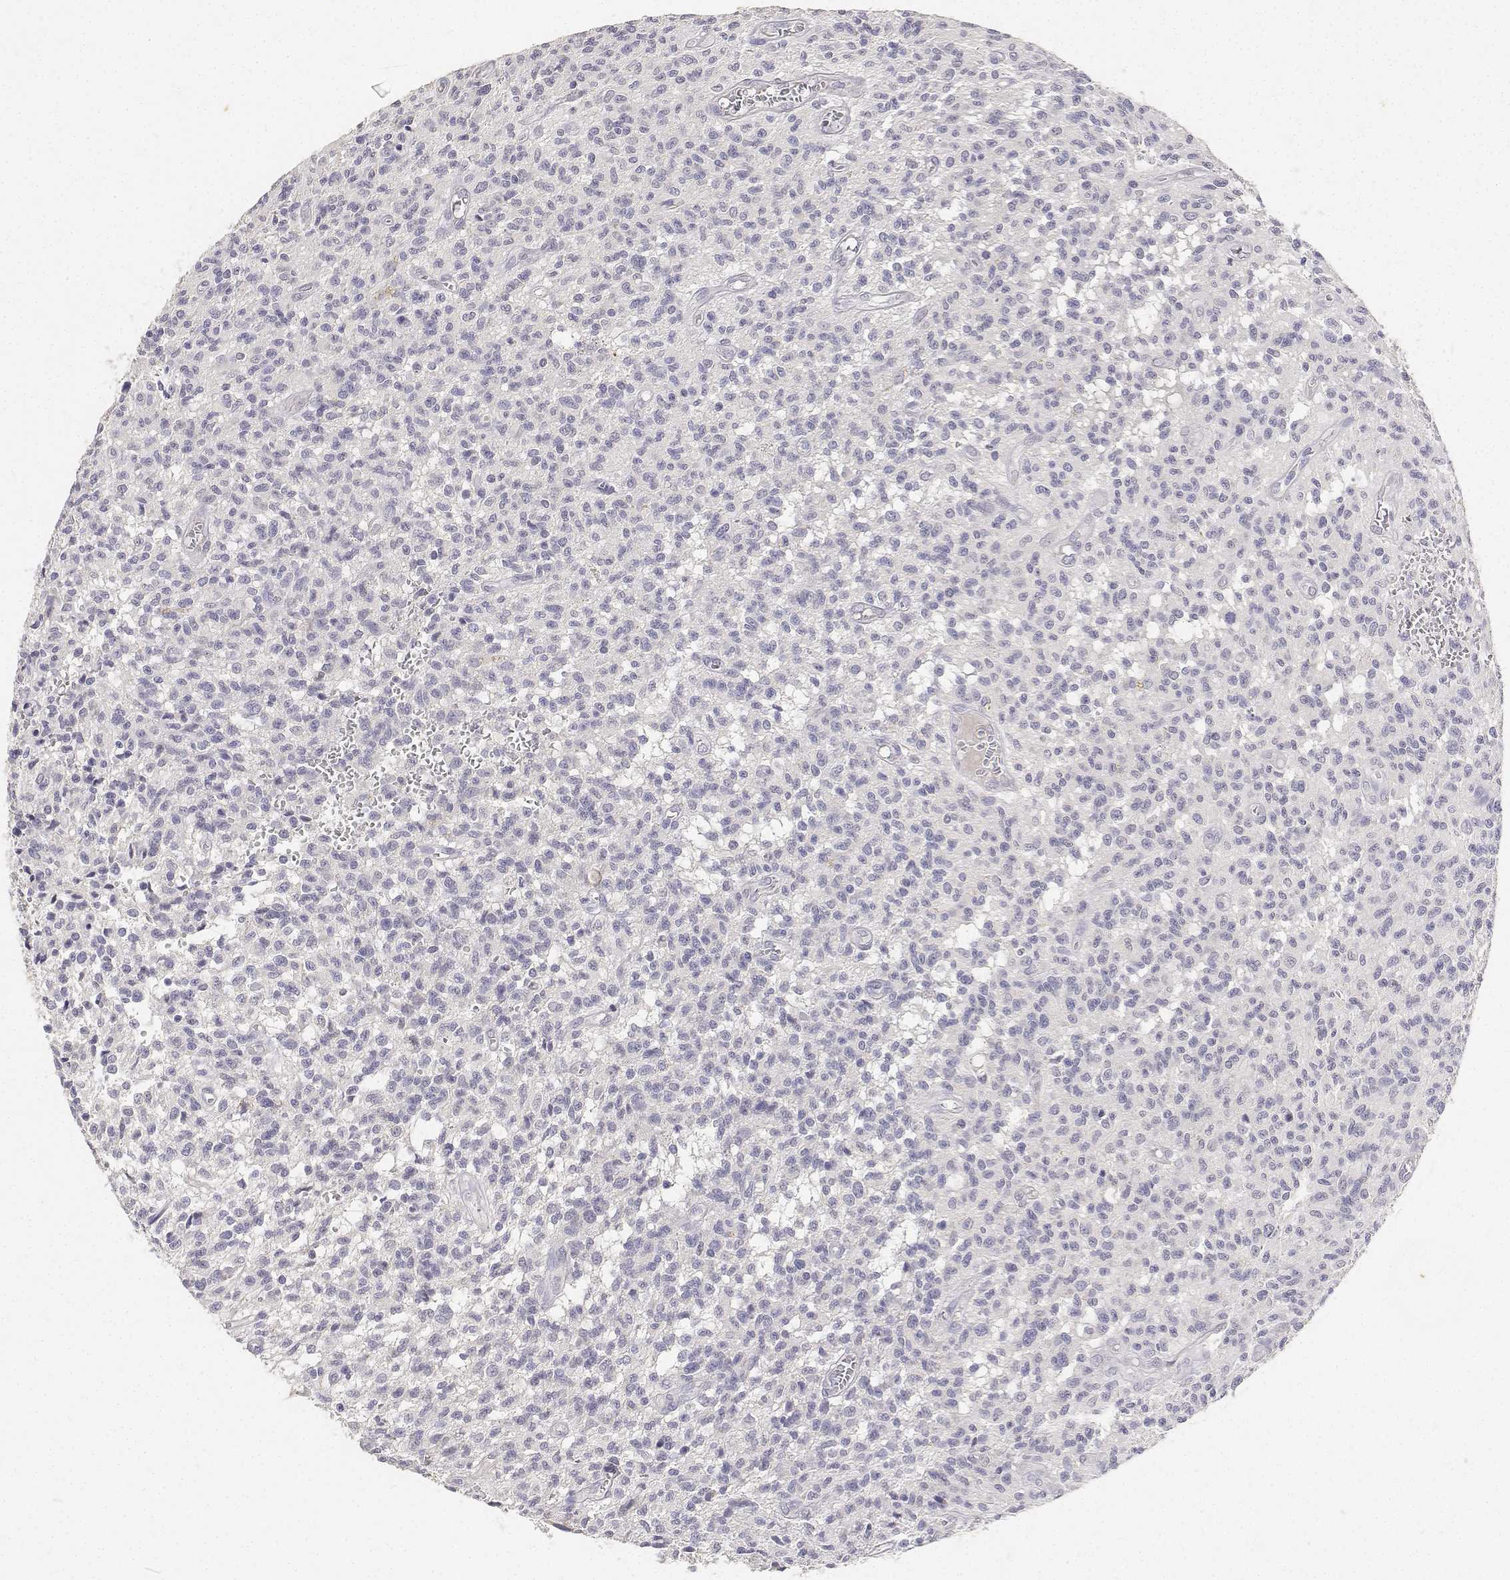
{"staining": {"intensity": "negative", "quantity": "none", "location": "none"}, "tissue": "glioma", "cell_type": "Tumor cells", "image_type": "cancer", "snomed": [{"axis": "morphology", "description": "Glioma, malignant, Low grade"}, {"axis": "topography", "description": "Brain"}], "caption": "This is an IHC histopathology image of human malignant glioma (low-grade). There is no expression in tumor cells.", "gene": "PAEP", "patient": {"sex": "male", "age": 64}}